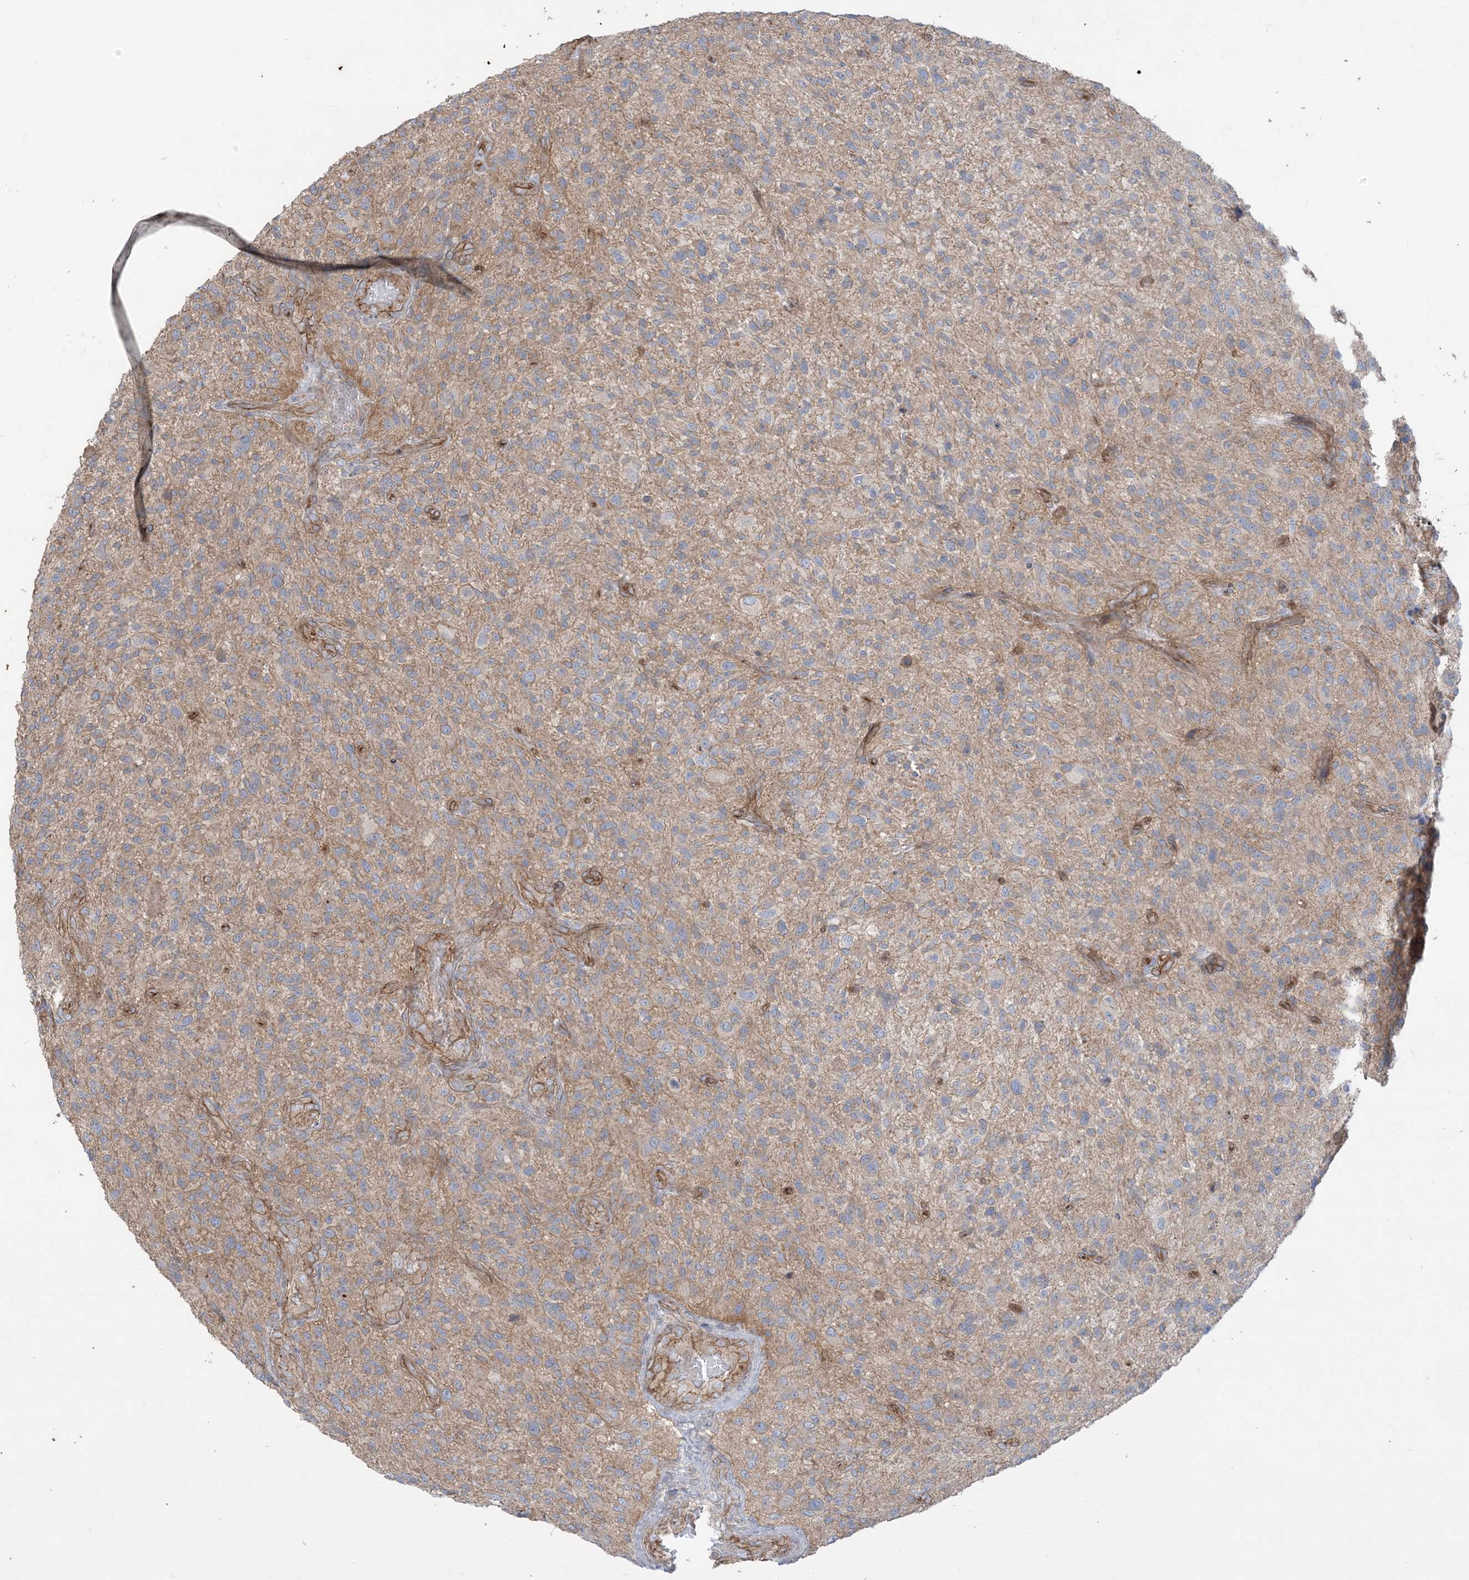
{"staining": {"intensity": "weak", "quantity": "25%-75%", "location": "cytoplasmic/membranous"}, "tissue": "glioma", "cell_type": "Tumor cells", "image_type": "cancer", "snomed": [{"axis": "morphology", "description": "Glioma, malignant, High grade"}, {"axis": "topography", "description": "Brain"}], "caption": "Immunohistochemistry image of neoplastic tissue: human malignant glioma (high-grade) stained using IHC exhibits low levels of weak protein expression localized specifically in the cytoplasmic/membranous of tumor cells, appearing as a cytoplasmic/membranous brown color.", "gene": "CCNY", "patient": {"sex": "male", "age": 47}}